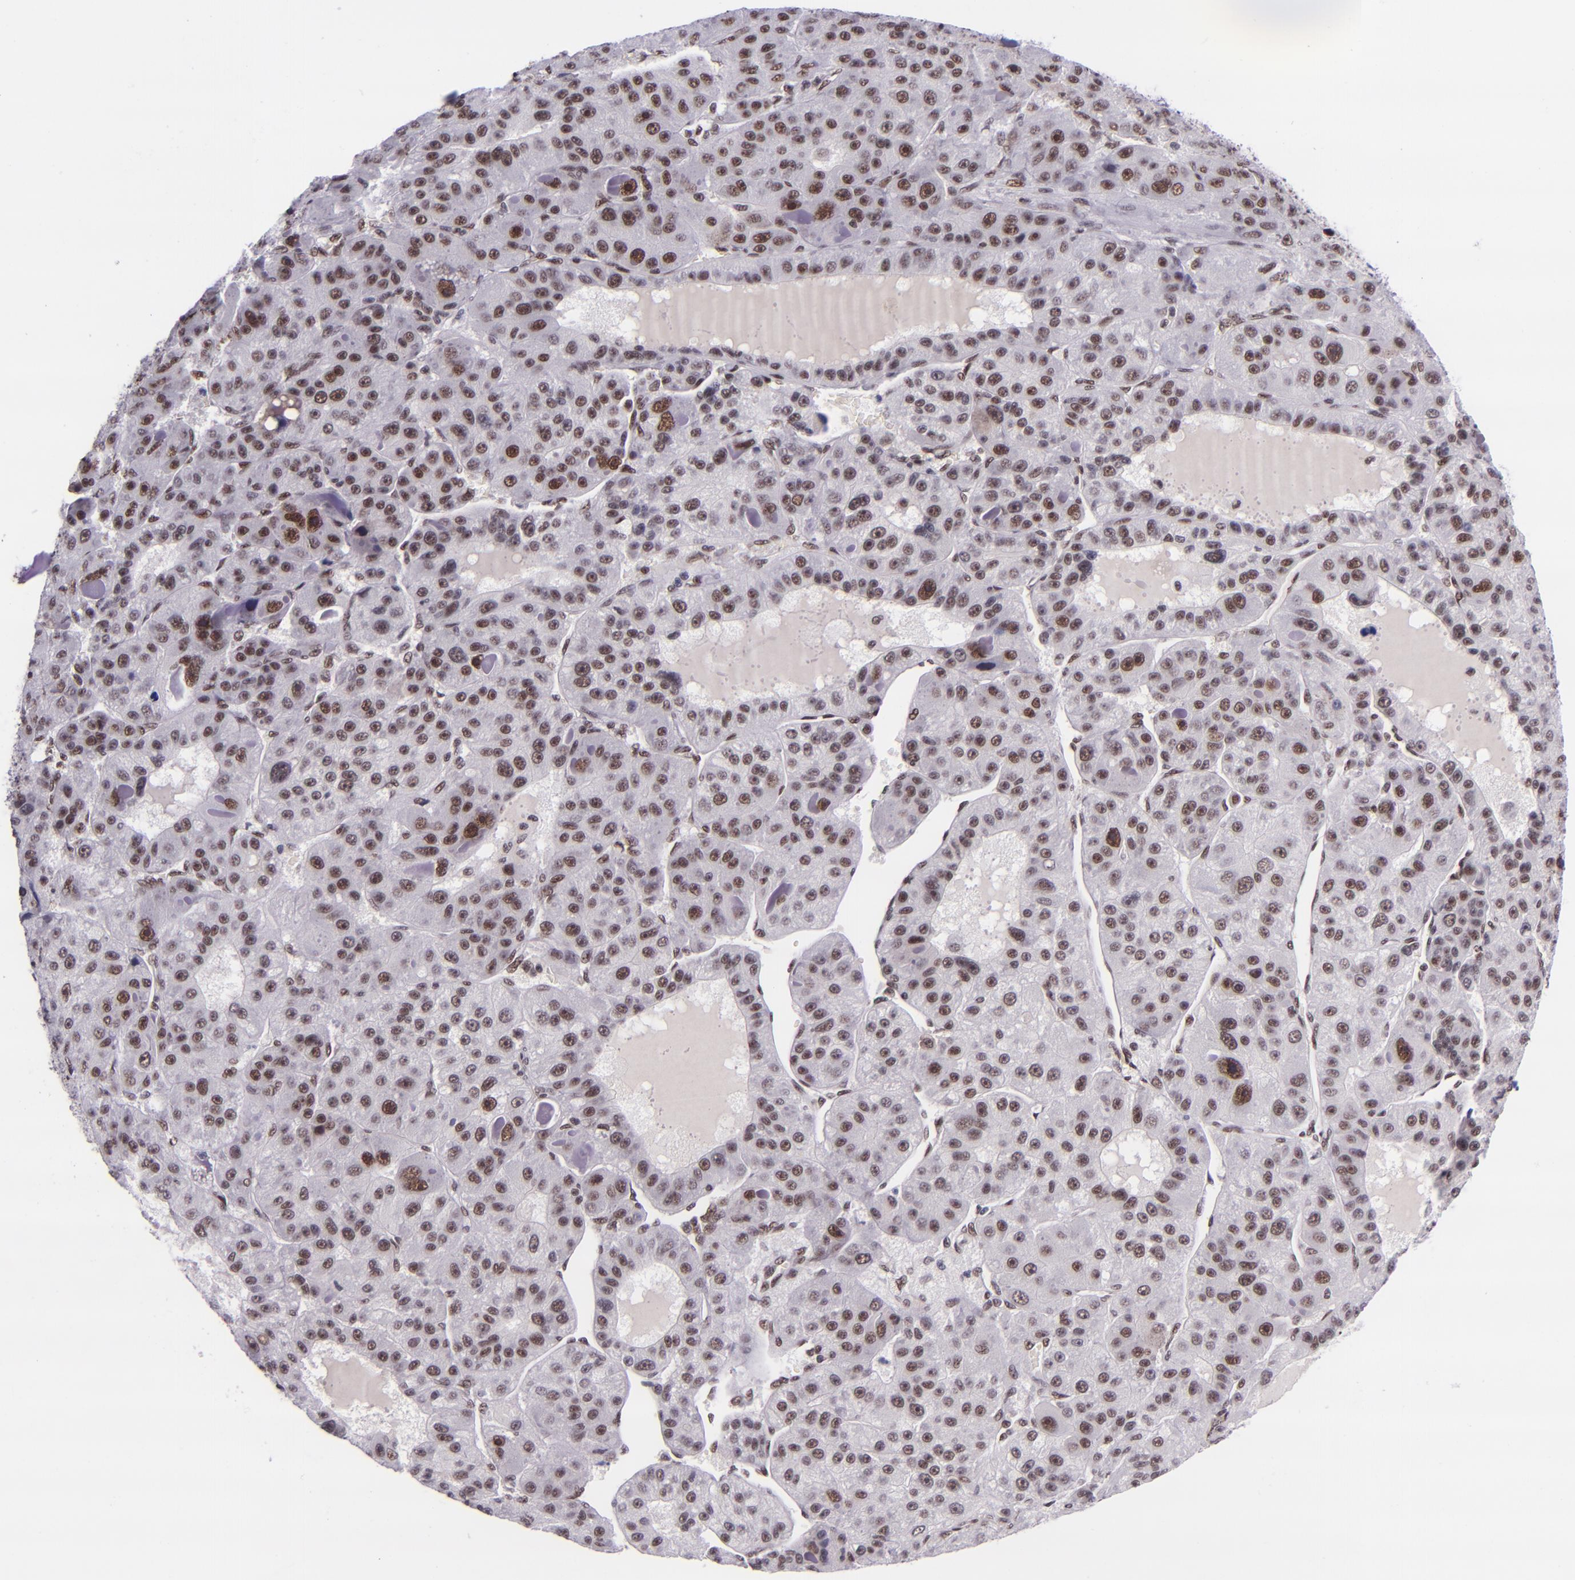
{"staining": {"intensity": "moderate", "quantity": "25%-75%", "location": "nuclear"}, "tissue": "liver cancer", "cell_type": "Tumor cells", "image_type": "cancer", "snomed": [{"axis": "morphology", "description": "Carcinoma, Hepatocellular, NOS"}, {"axis": "topography", "description": "Liver"}], "caption": "Liver cancer (hepatocellular carcinoma) stained for a protein (brown) shows moderate nuclear positive expression in about 25%-75% of tumor cells.", "gene": "GPKOW", "patient": {"sex": "male", "age": 76}}